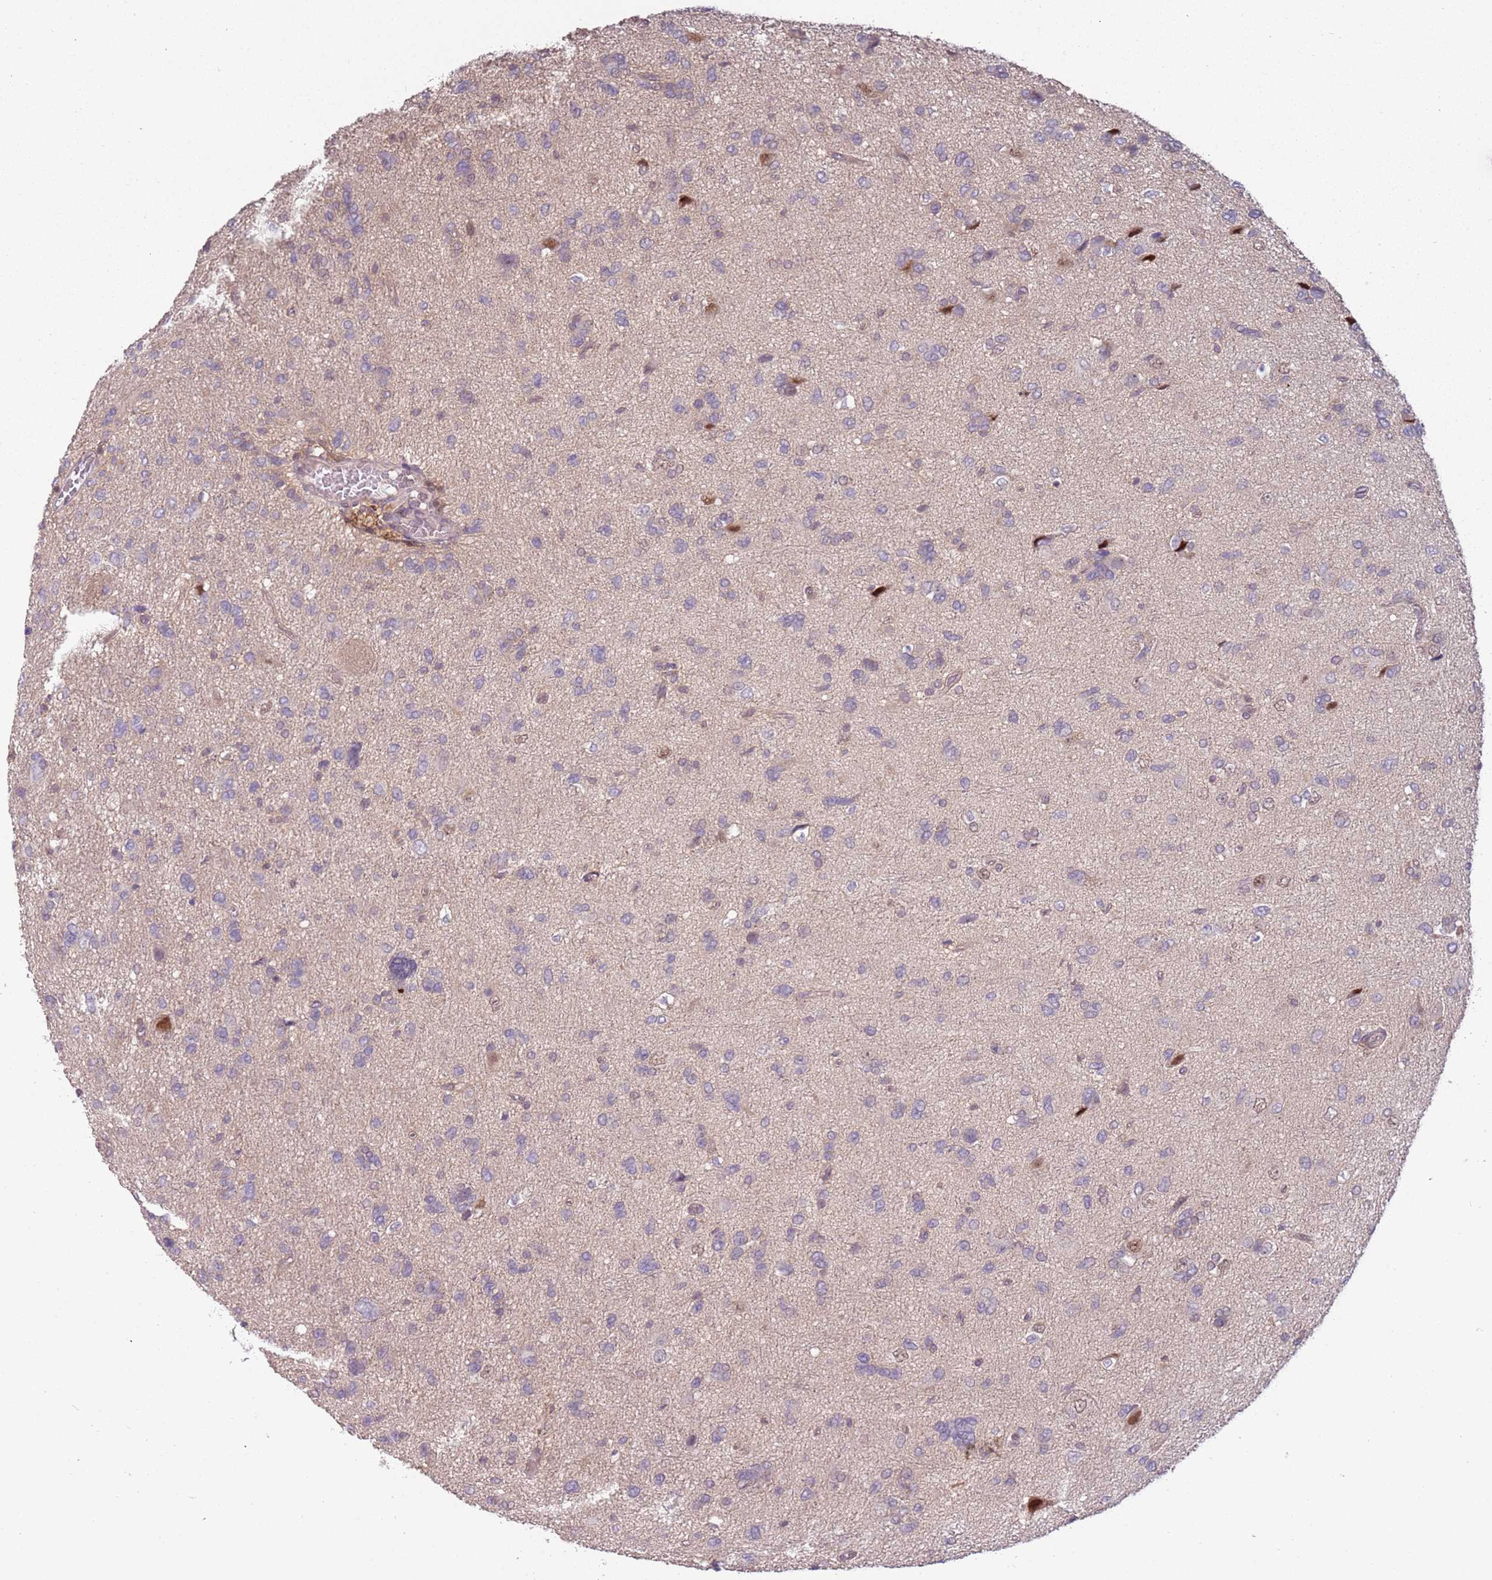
{"staining": {"intensity": "negative", "quantity": "none", "location": "none"}, "tissue": "glioma", "cell_type": "Tumor cells", "image_type": "cancer", "snomed": [{"axis": "morphology", "description": "Glioma, malignant, High grade"}, {"axis": "topography", "description": "Brain"}], "caption": "A high-resolution image shows immunohistochemistry staining of high-grade glioma (malignant), which shows no significant expression in tumor cells.", "gene": "GSTO2", "patient": {"sex": "female", "age": 59}}